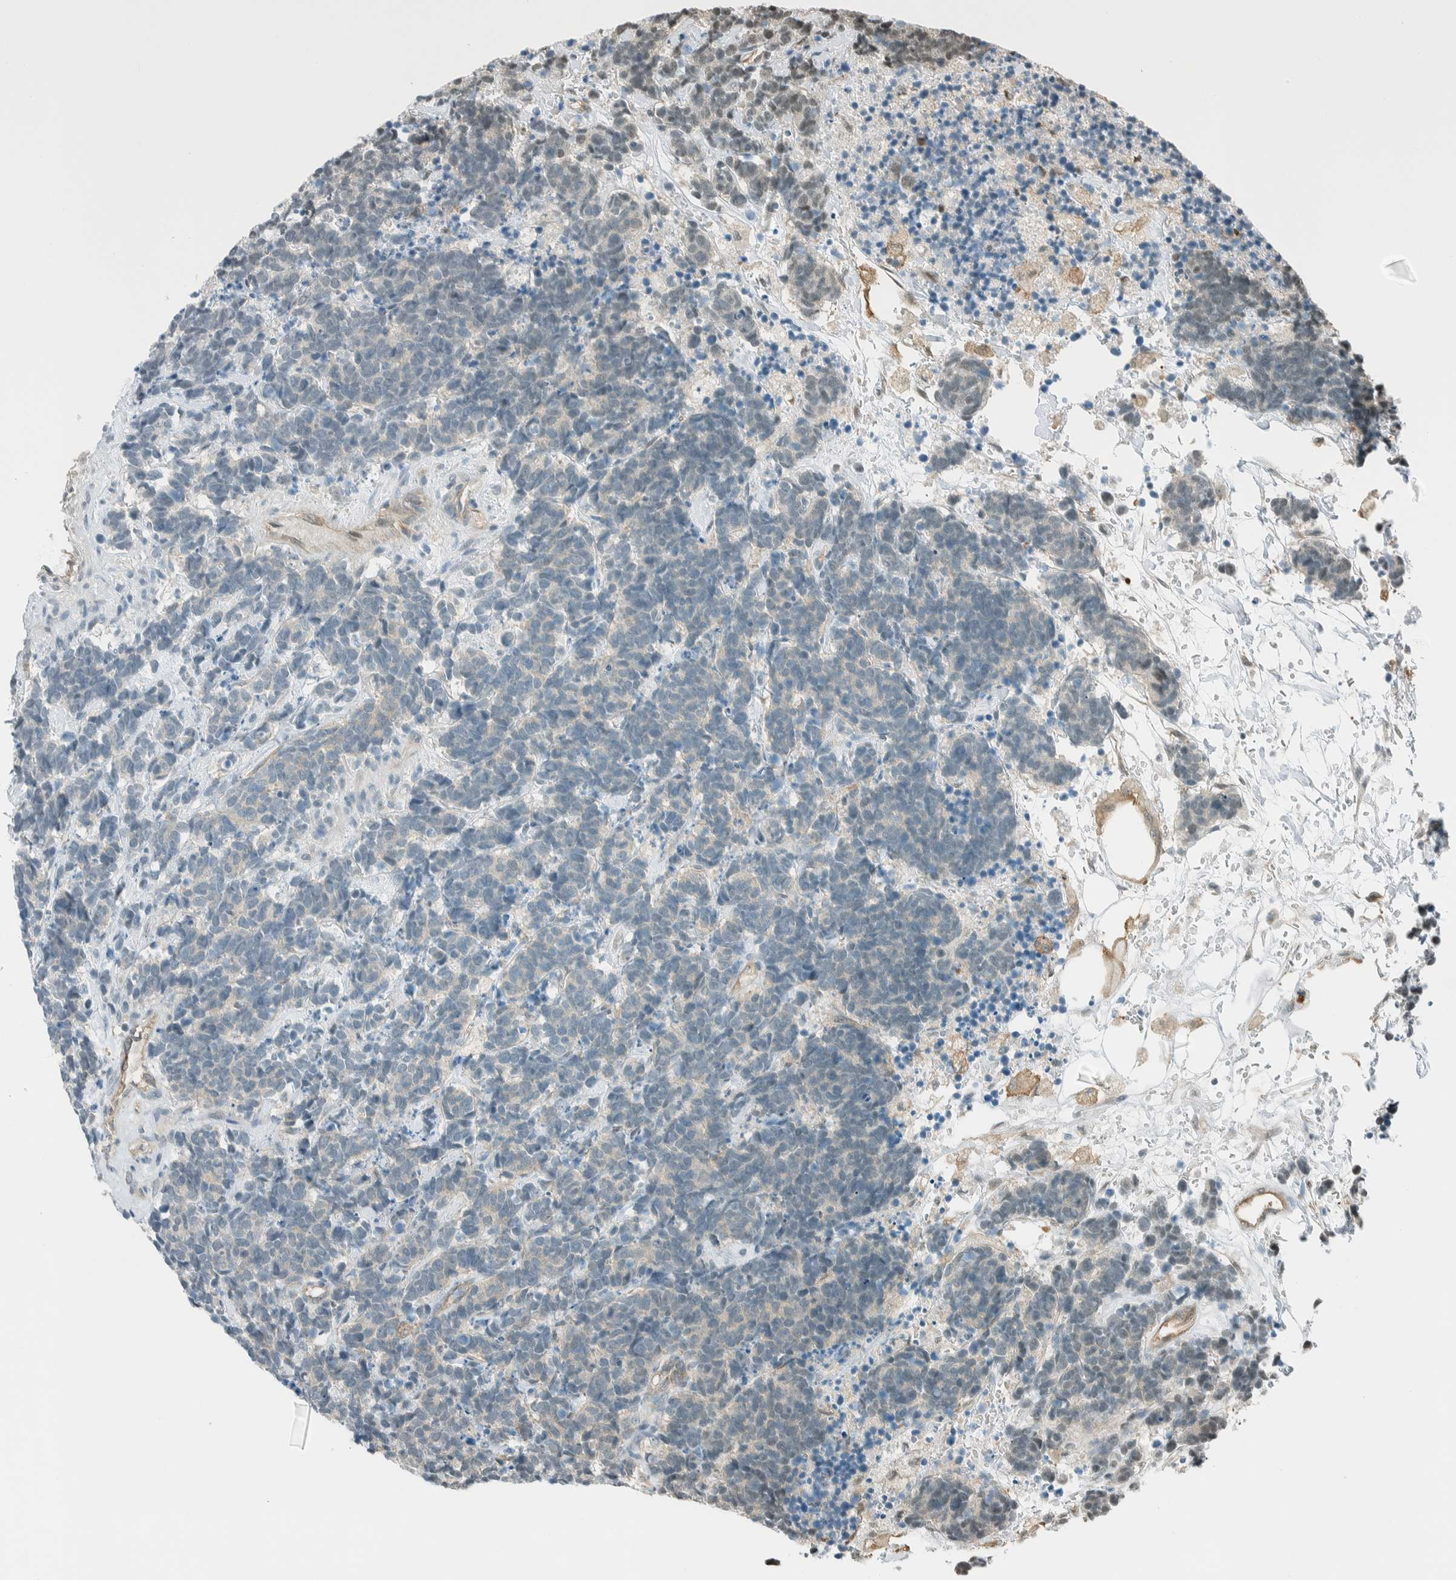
{"staining": {"intensity": "weak", "quantity": "<25%", "location": "cytoplasmic/membranous"}, "tissue": "carcinoid", "cell_type": "Tumor cells", "image_type": "cancer", "snomed": [{"axis": "morphology", "description": "Carcinoma, NOS"}, {"axis": "morphology", "description": "Carcinoid, malignant, NOS"}, {"axis": "topography", "description": "Urinary bladder"}], "caption": "Photomicrograph shows no protein expression in tumor cells of carcinoma tissue.", "gene": "NIBAN2", "patient": {"sex": "male", "age": 57}}